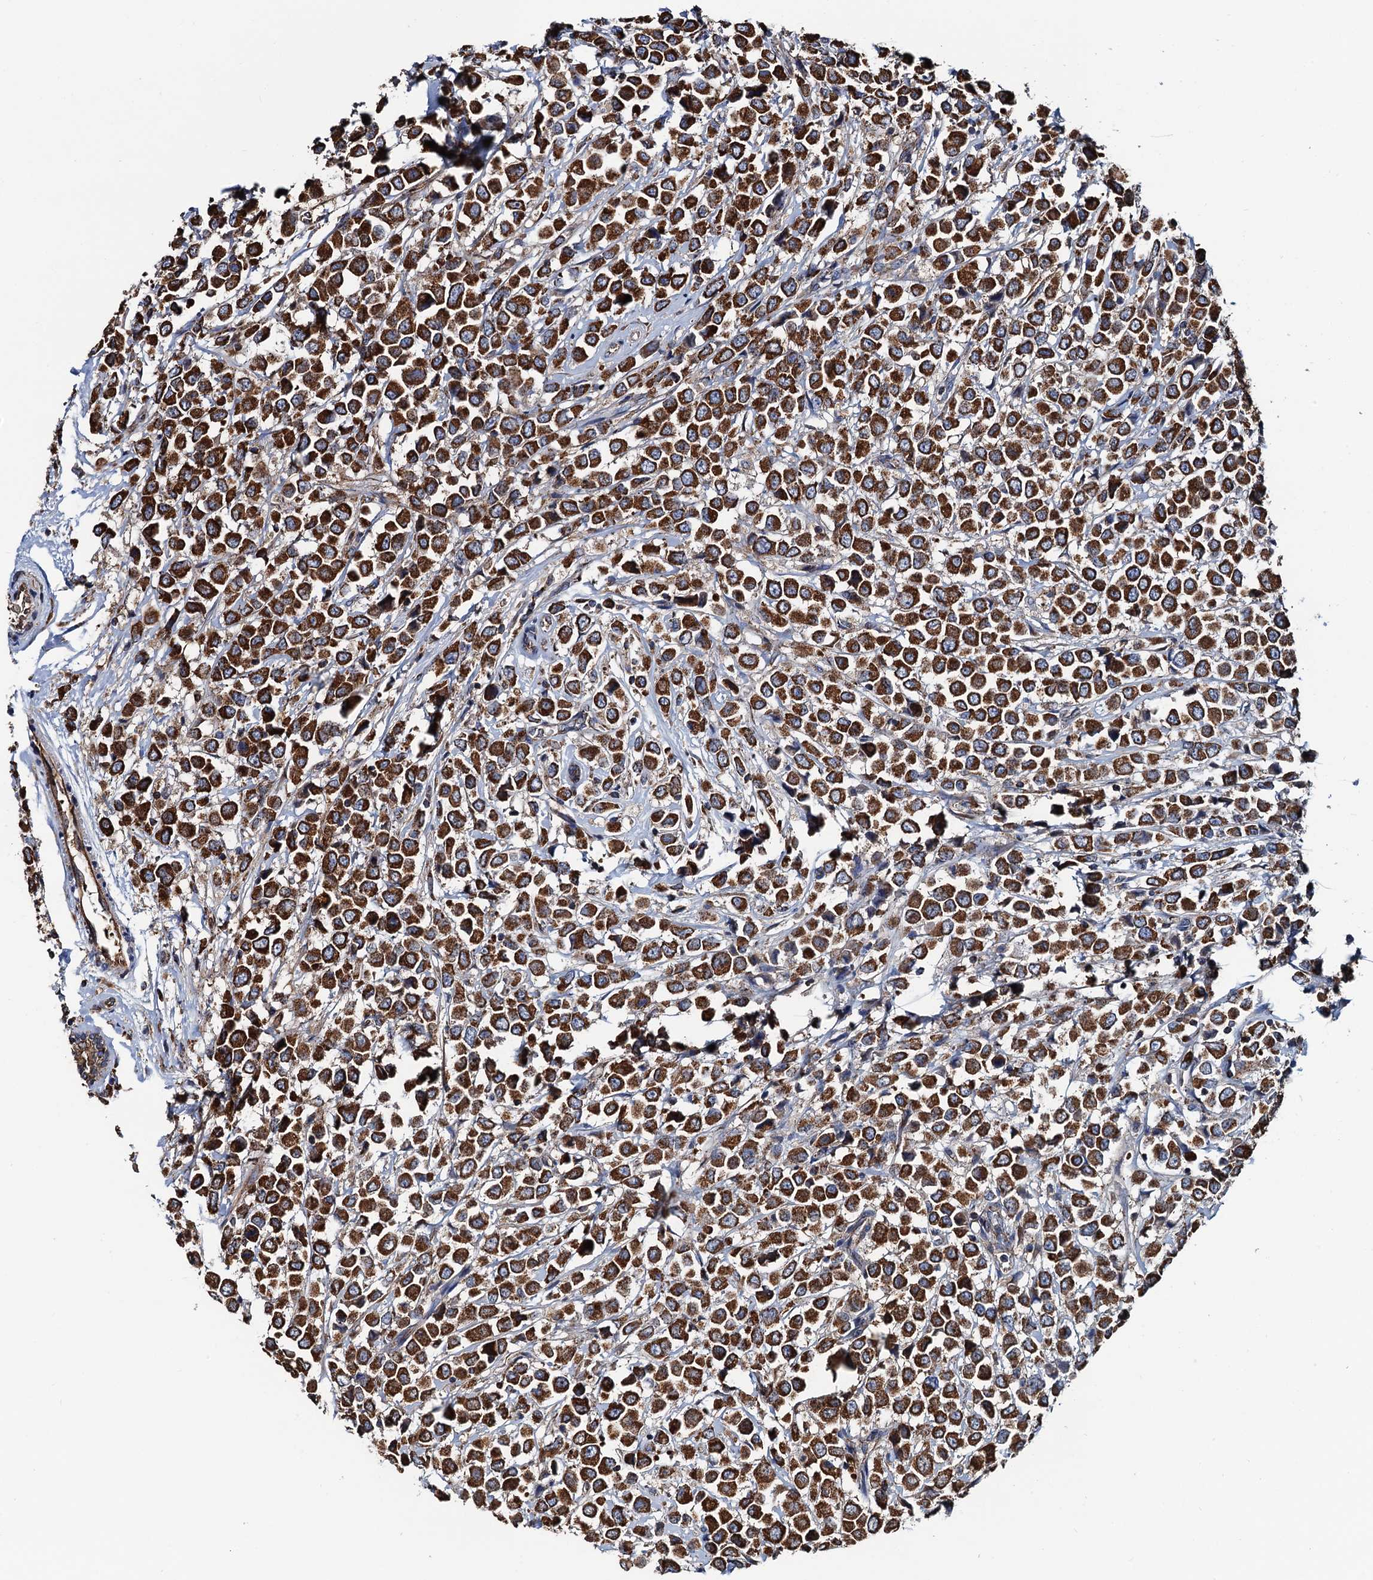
{"staining": {"intensity": "strong", "quantity": ">75%", "location": "cytoplasmic/membranous"}, "tissue": "breast cancer", "cell_type": "Tumor cells", "image_type": "cancer", "snomed": [{"axis": "morphology", "description": "Duct carcinoma"}, {"axis": "topography", "description": "Breast"}], "caption": "Intraductal carcinoma (breast) stained with DAB (3,3'-diaminobenzidine) IHC reveals high levels of strong cytoplasmic/membranous positivity in approximately >75% of tumor cells.", "gene": "AAGAB", "patient": {"sex": "female", "age": 61}}